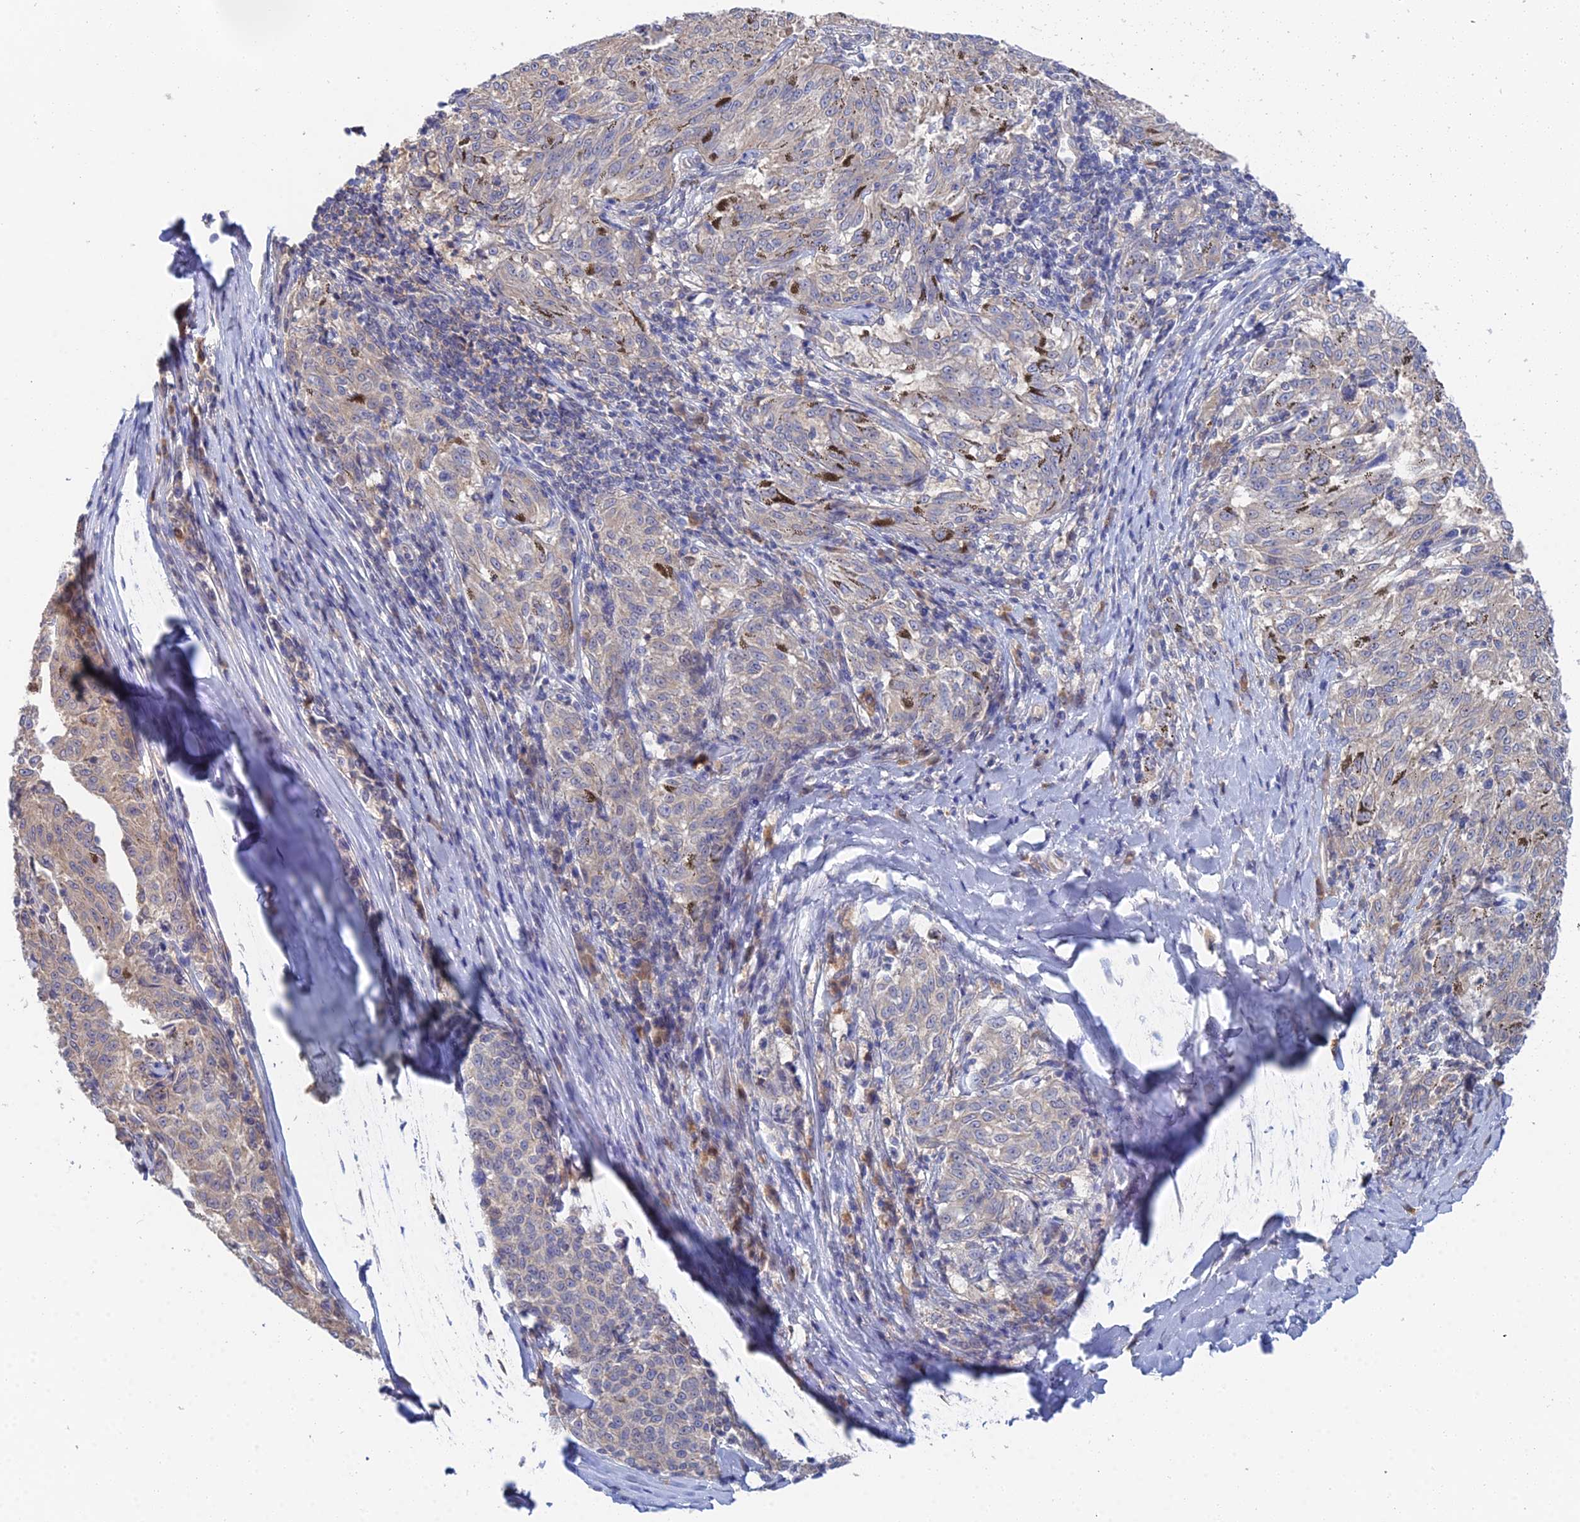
{"staining": {"intensity": "negative", "quantity": "none", "location": "none"}, "tissue": "melanoma", "cell_type": "Tumor cells", "image_type": "cancer", "snomed": [{"axis": "morphology", "description": "Malignant melanoma, NOS"}, {"axis": "topography", "description": "Skin"}], "caption": "A histopathology image of malignant melanoma stained for a protein reveals no brown staining in tumor cells.", "gene": "DNAH14", "patient": {"sex": "female", "age": 72}}